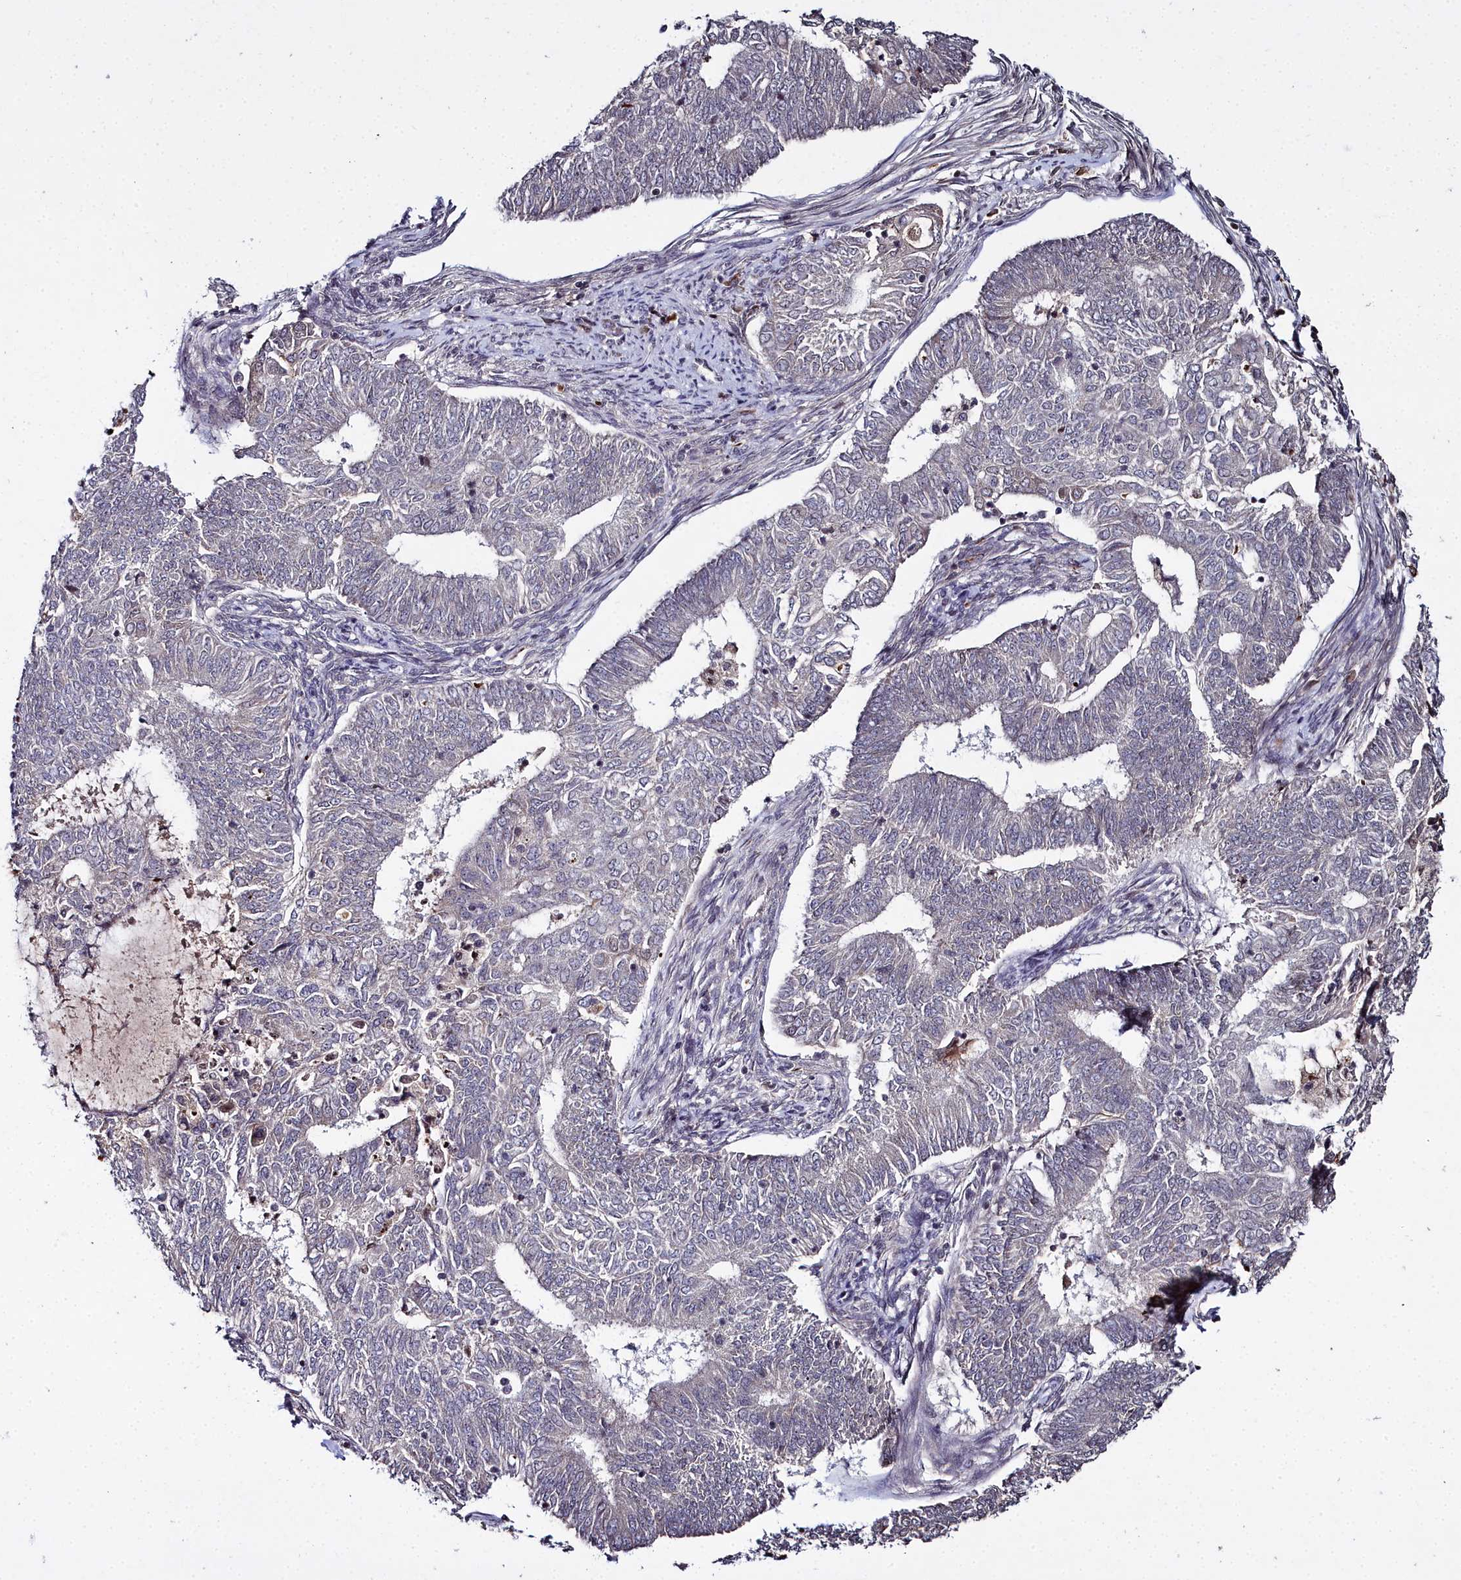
{"staining": {"intensity": "negative", "quantity": "none", "location": "none"}, "tissue": "endometrial cancer", "cell_type": "Tumor cells", "image_type": "cancer", "snomed": [{"axis": "morphology", "description": "Adenocarcinoma, NOS"}, {"axis": "topography", "description": "Endometrium"}], "caption": "Immunohistochemistry (IHC) micrograph of endometrial cancer (adenocarcinoma) stained for a protein (brown), which reveals no positivity in tumor cells.", "gene": "FZD4", "patient": {"sex": "female", "age": 62}}